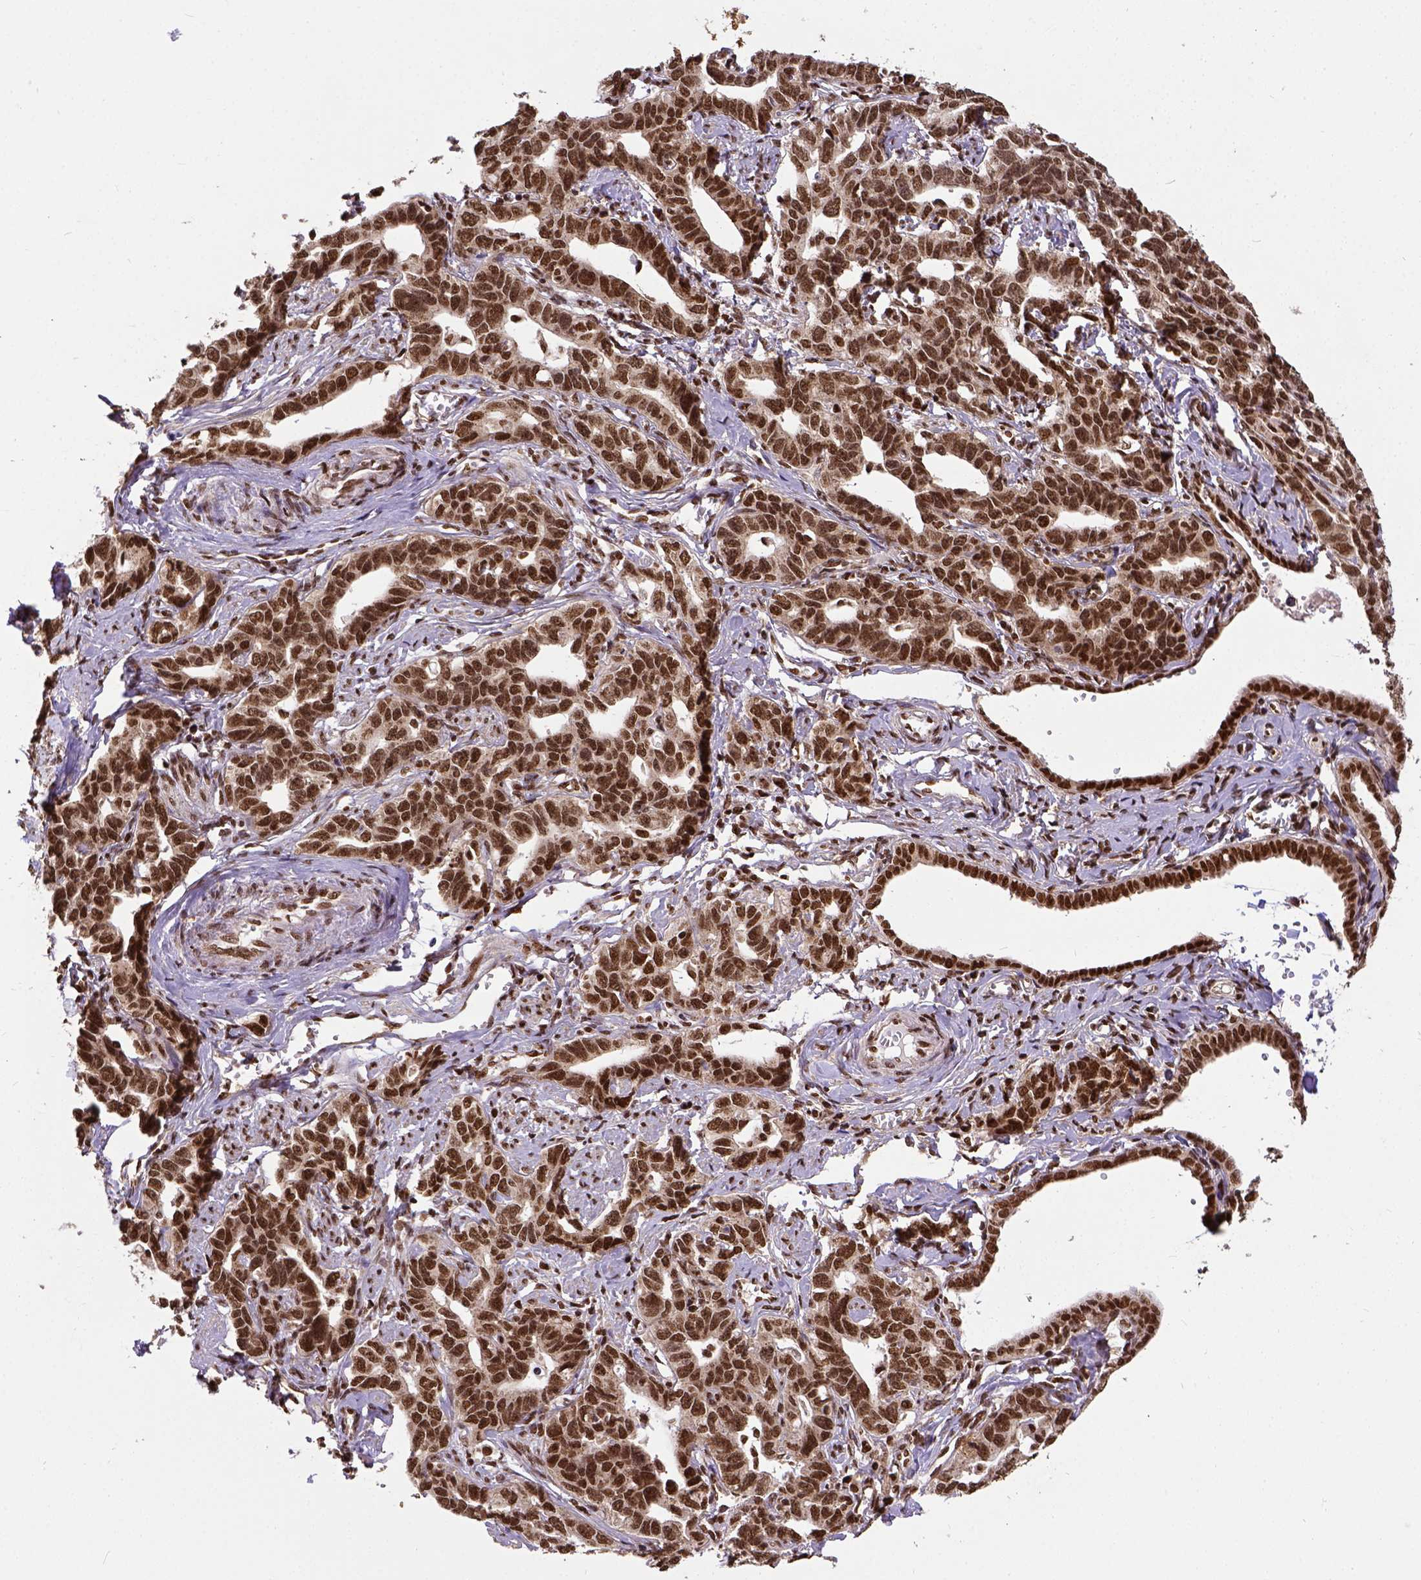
{"staining": {"intensity": "strong", "quantity": ">75%", "location": "nuclear"}, "tissue": "ovarian cancer", "cell_type": "Tumor cells", "image_type": "cancer", "snomed": [{"axis": "morphology", "description": "Cystadenocarcinoma, serous, NOS"}, {"axis": "topography", "description": "Ovary"}], "caption": "Immunohistochemical staining of human ovarian serous cystadenocarcinoma demonstrates high levels of strong nuclear protein positivity in approximately >75% of tumor cells.", "gene": "NACC1", "patient": {"sex": "female", "age": 69}}